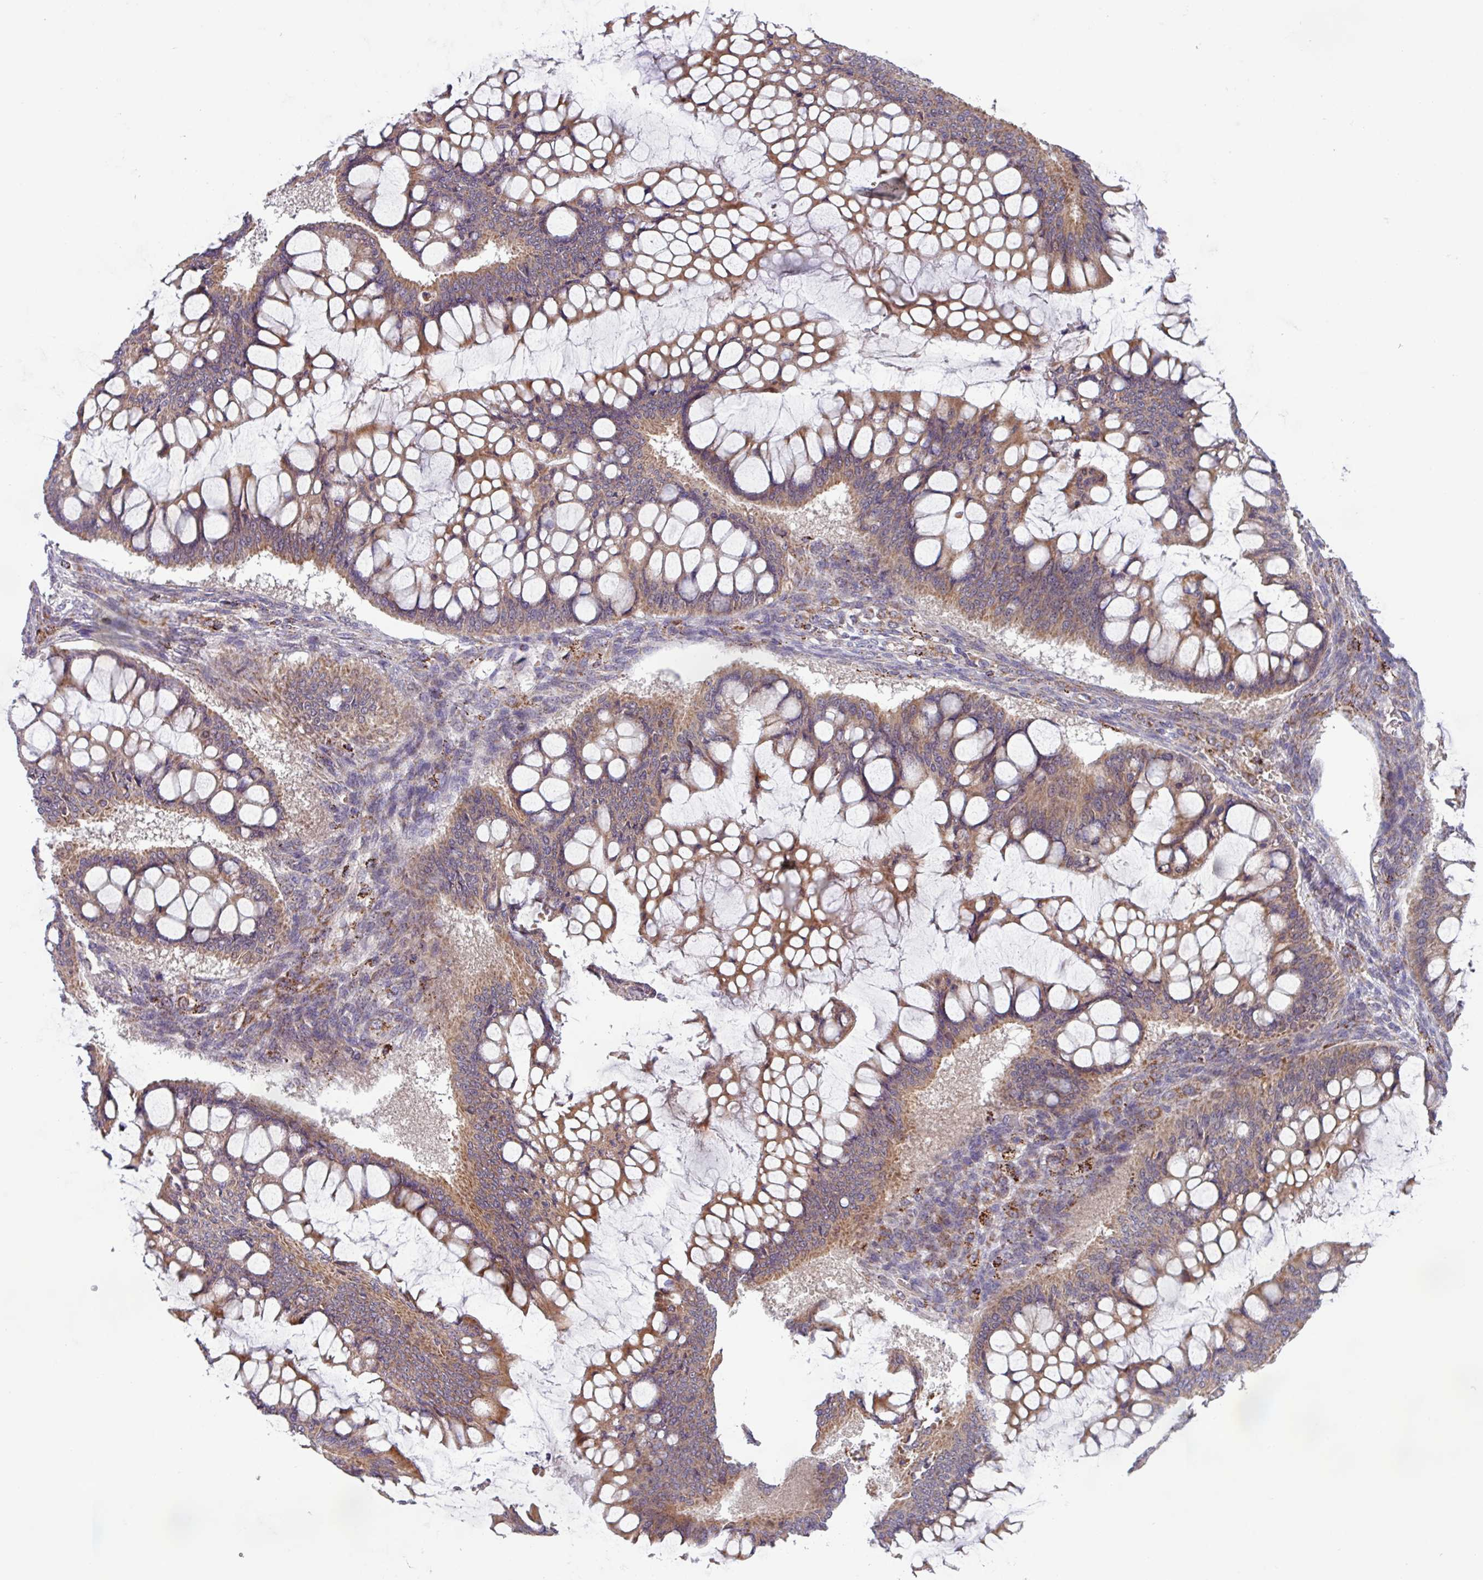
{"staining": {"intensity": "moderate", "quantity": ">75%", "location": "cytoplasmic/membranous"}, "tissue": "ovarian cancer", "cell_type": "Tumor cells", "image_type": "cancer", "snomed": [{"axis": "morphology", "description": "Cystadenocarcinoma, mucinous, NOS"}, {"axis": "topography", "description": "Ovary"}], "caption": "DAB (3,3'-diaminobenzidine) immunohistochemical staining of human ovarian cancer (mucinous cystadenocarcinoma) displays moderate cytoplasmic/membranous protein staining in approximately >75% of tumor cells.", "gene": "AKIRIN1", "patient": {"sex": "female", "age": 73}}